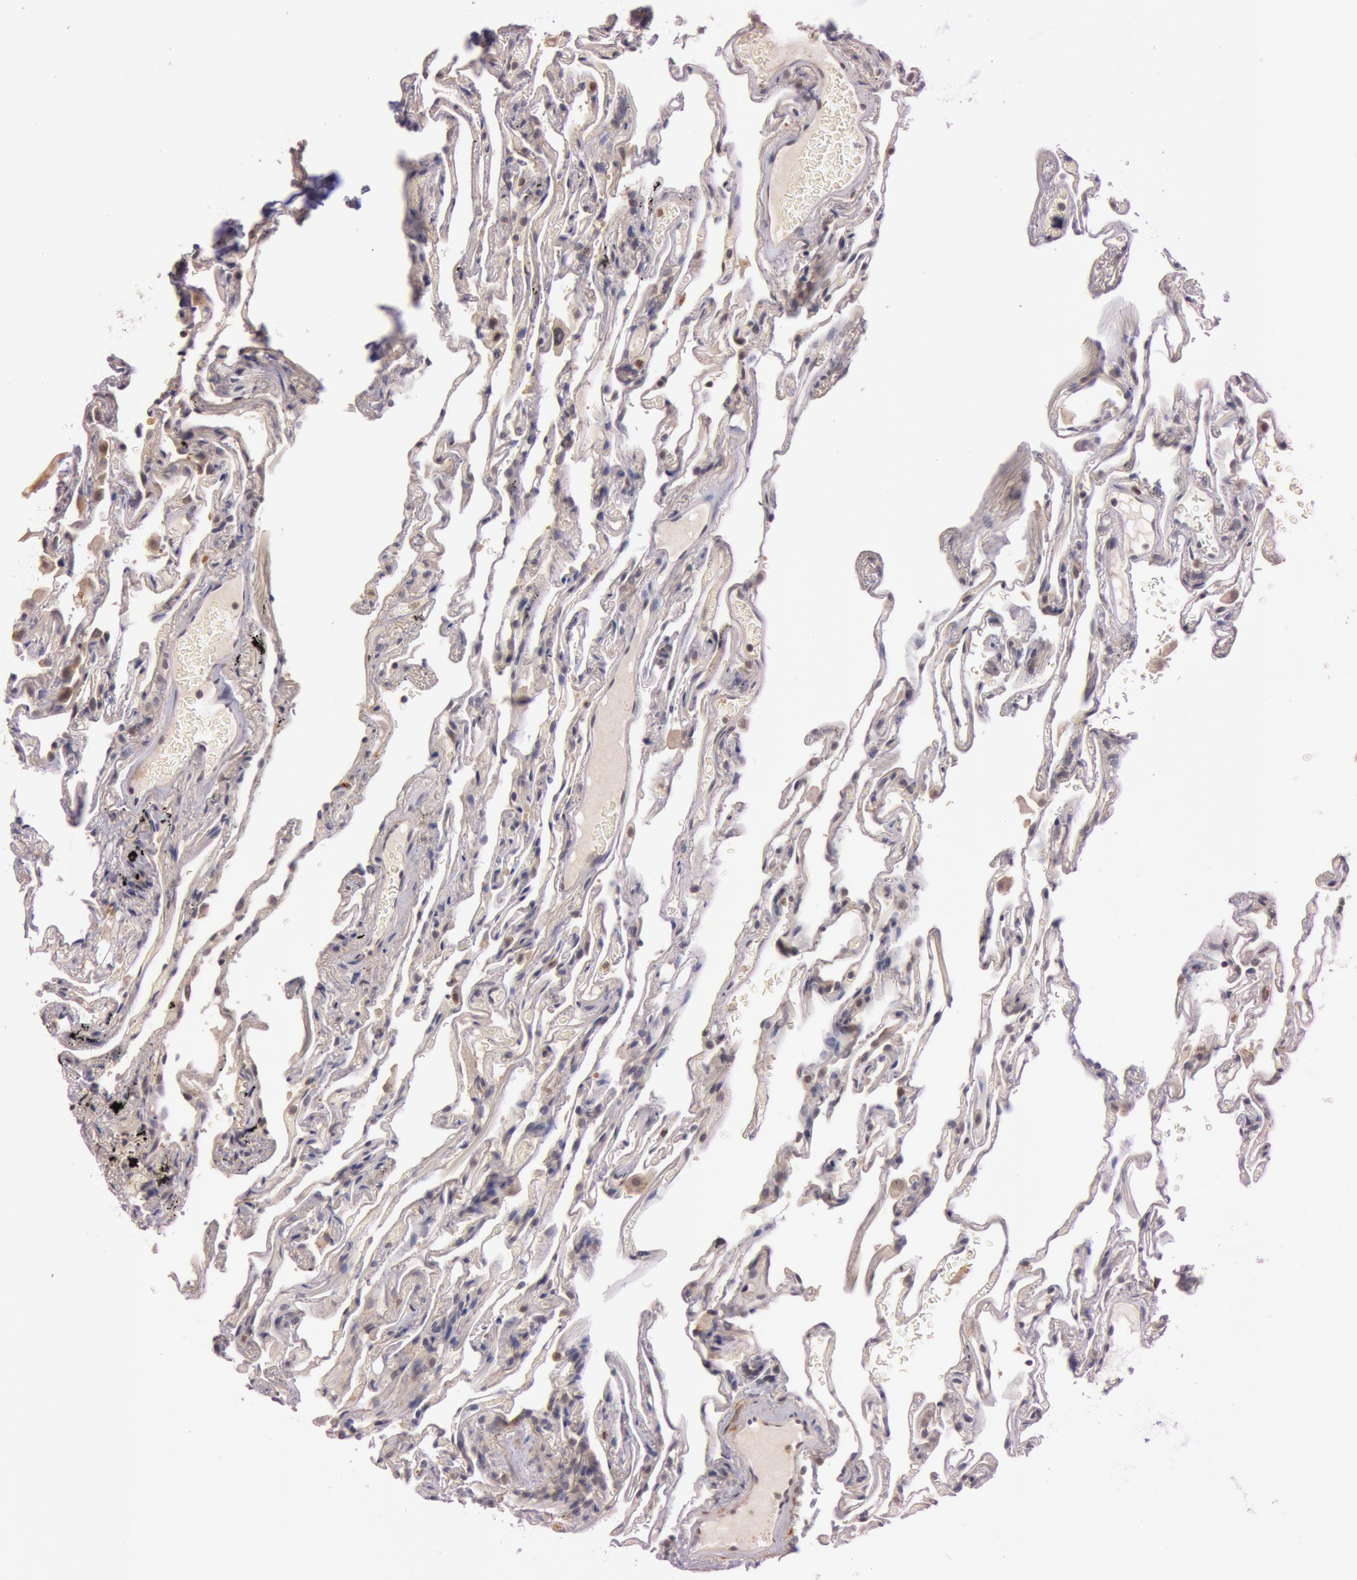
{"staining": {"intensity": "weak", "quantity": "25%-75%", "location": "cytoplasmic/membranous"}, "tissue": "lung", "cell_type": "Alveolar cells", "image_type": "normal", "snomed": [{"axis": "morphology", "description": "Normal tissue, NOS"}, {"axis": "morphology", "description": "Inflammation, NOS"}, {"axis": "topography", "description": "Lung"}], "caption": "High-magnification brightfield microscopy of normal lung stained with DAB (3,3'-diaminobenzidine) (brown) and counterstained with hematoxylin (blue). alveolar cells exhibit weak cytoplasmic/membranous positivity is appreciated in about25%-75% of cells.", "gene": "ATG2B", "patient": {"sex": "male", "age": 69}}